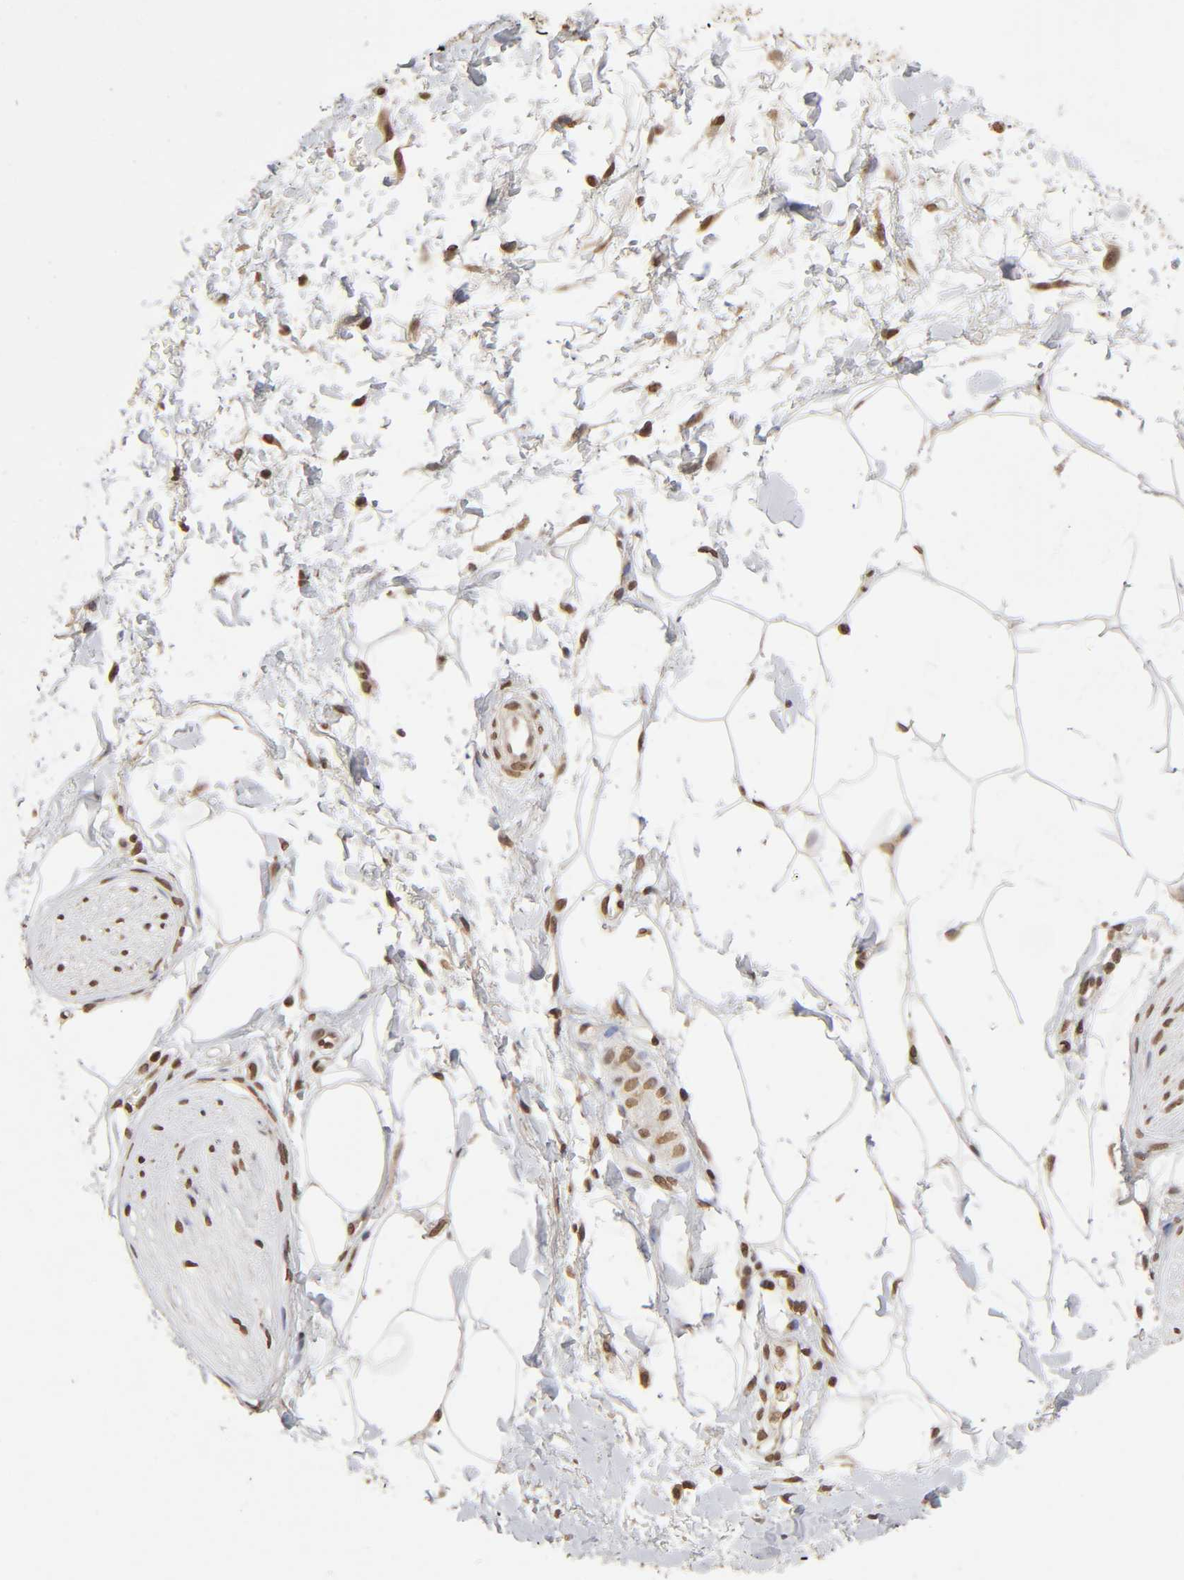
{"staining": {"intensity": "moderate", "quantity": "25%-75%", "location": "nuclear"}, "tissue": "adipose tissue", "cell_type": "Adipocytes", "image_type": "normal", "snomed": [{"axis": "morphology", "description": "Normal tissue, NOS"}, {"axis": "topography", "description": "Soft tissue"}, {"axis": "topography", "description": "Peripheral nerve tissue"}], "caption": "A medium amount of moderate nuclear staining is seen in approximately 25%-75% of adipocytes in unremarkable adipose tissue.", "gene": "MLLT6", "patient": {"sex": "female", "age": 71}}